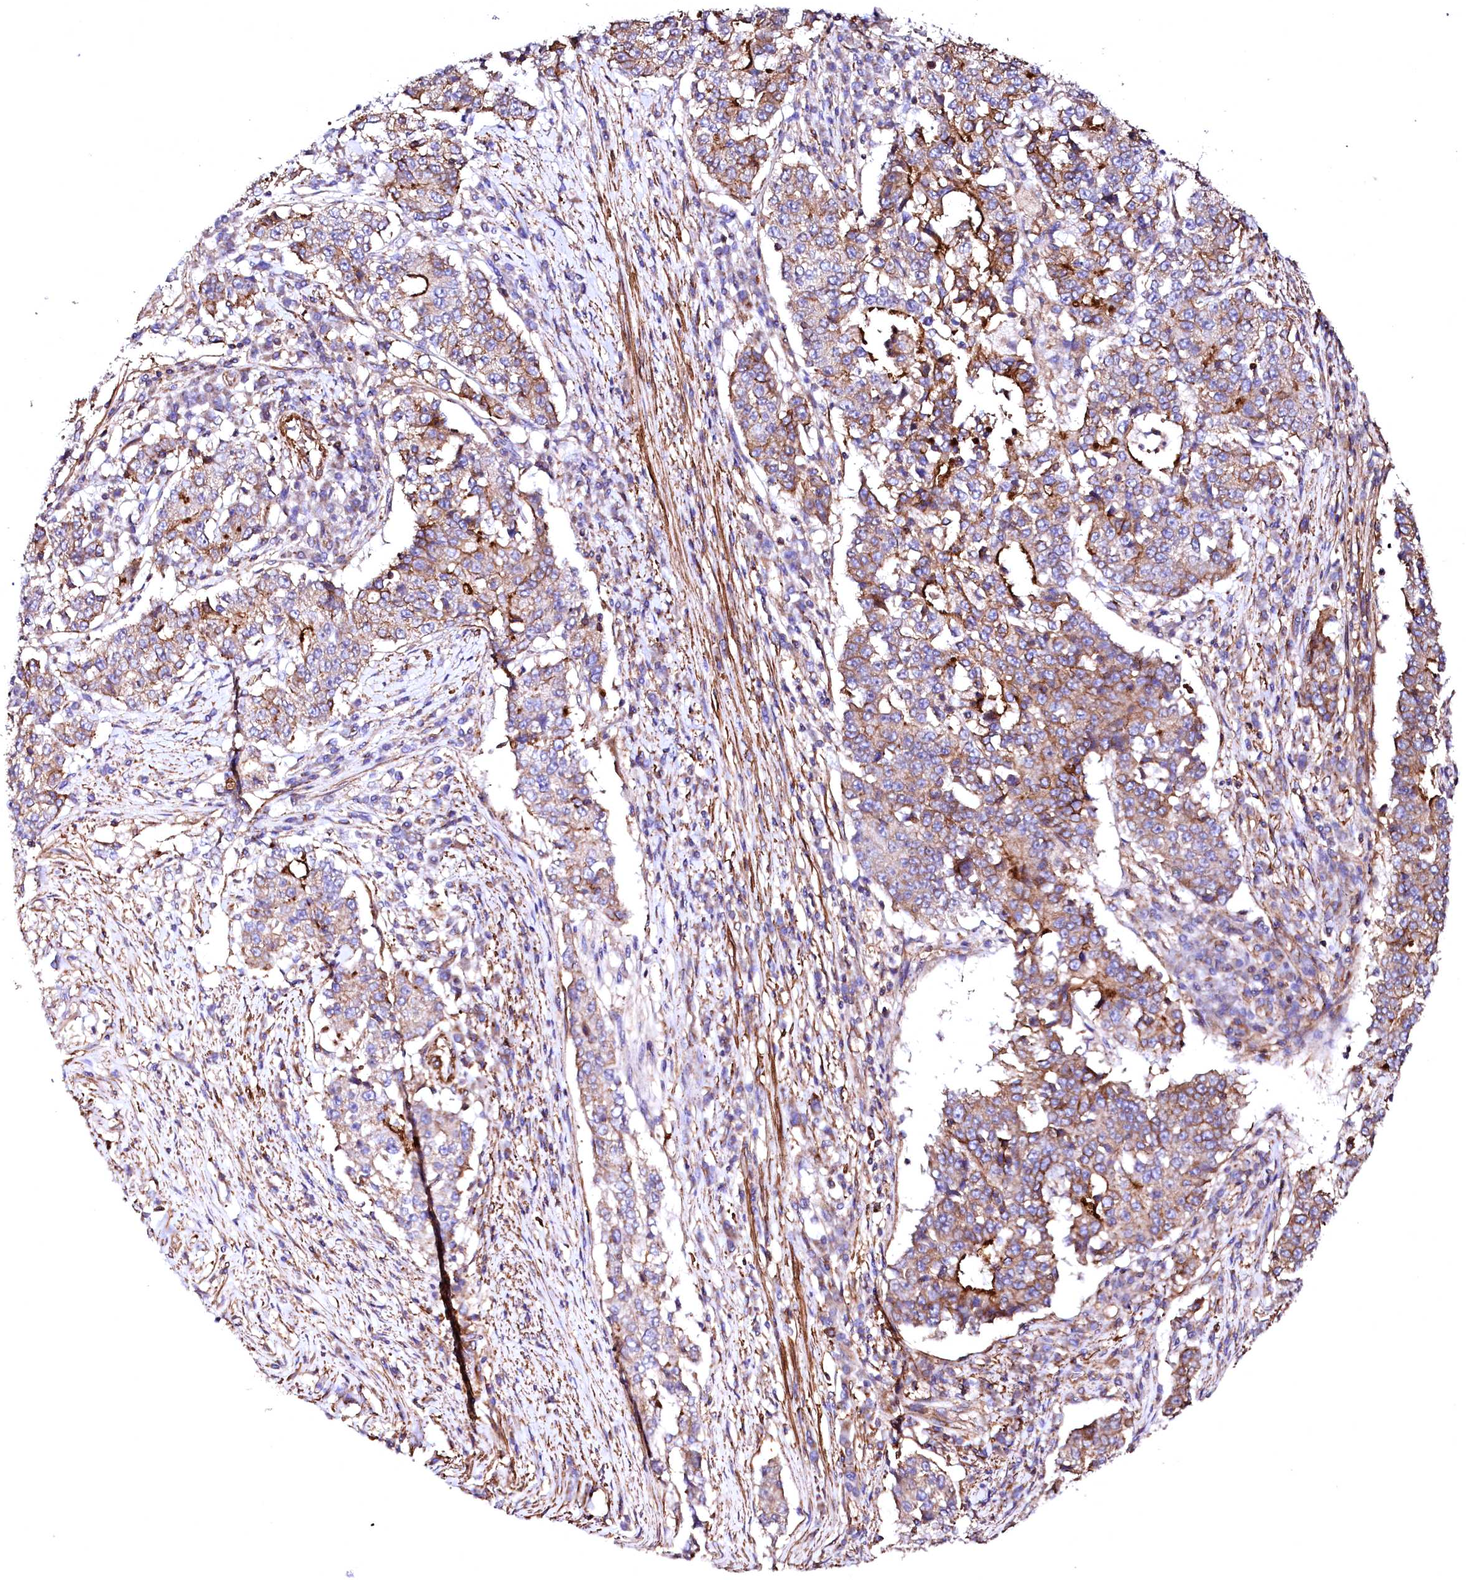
{"staining": {"intensity": "strong", "quantity": "25%-75%", "location": "cytoplasmic/membranous"}, "tissue": "stomach cancer", "cell_type": "Tumor cells", "image_type": "cancer", "snomed": [{"axis": "morphology", "description": "Adenocarcinoma, NOS"}, {"axis": "topography", "description": "Stomach"}], "caption": "Immunohistochemistry of stomach cancer (adenocarcinoma) demonstrates high levels of strong cytoplasmic/membranous staining in approximately 25%-75% of tumor cells. The protein is stained brown, and the nuclei are stained in blue (DAB IHC with brightfield microscopy, high magnification).", "gene": "GPR176", "patient": {"sex": "male", "age": 59}}